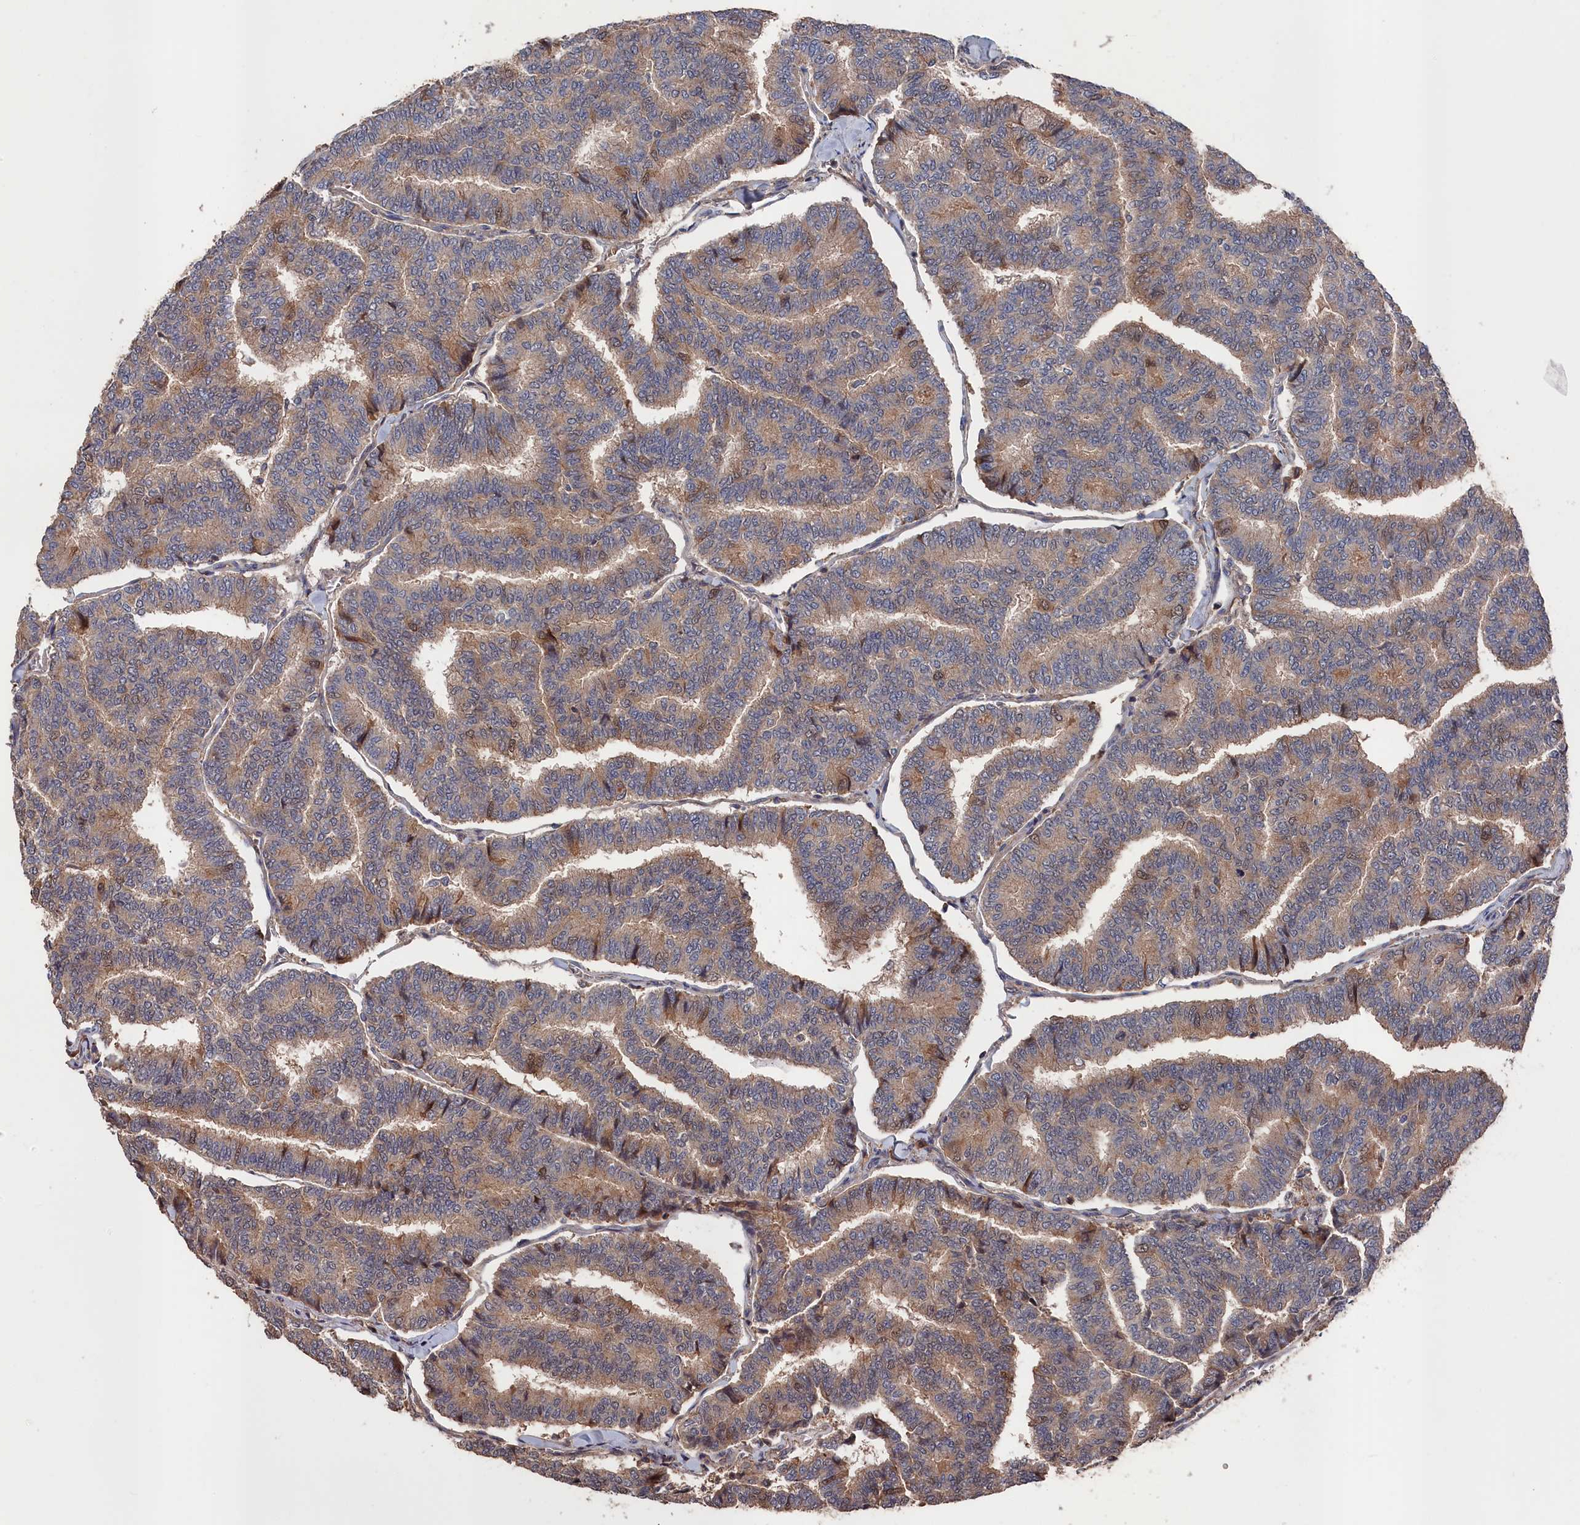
{"staining": {"intensity": "moderate", "quantity": ">75%", "location": "cytoplasmic/membranous"}, "tissue": "thyroid cancer", "cell_type": "Tumor cells", "image_type": "cancer", "snomed": [{"axis": "morphology", "description": "Papillary adenocarcinoma, NOS"}, {"axis": "topography", "description": "Thyroid gland"}], "caption": "Tumor cells exhibit medium levels of moderate cytoplasmic/membranous positivity in about >75% of cells in human thyroid cancer.", "gene": "RMI2", "patient": {"sex": "female", "age": 35}}